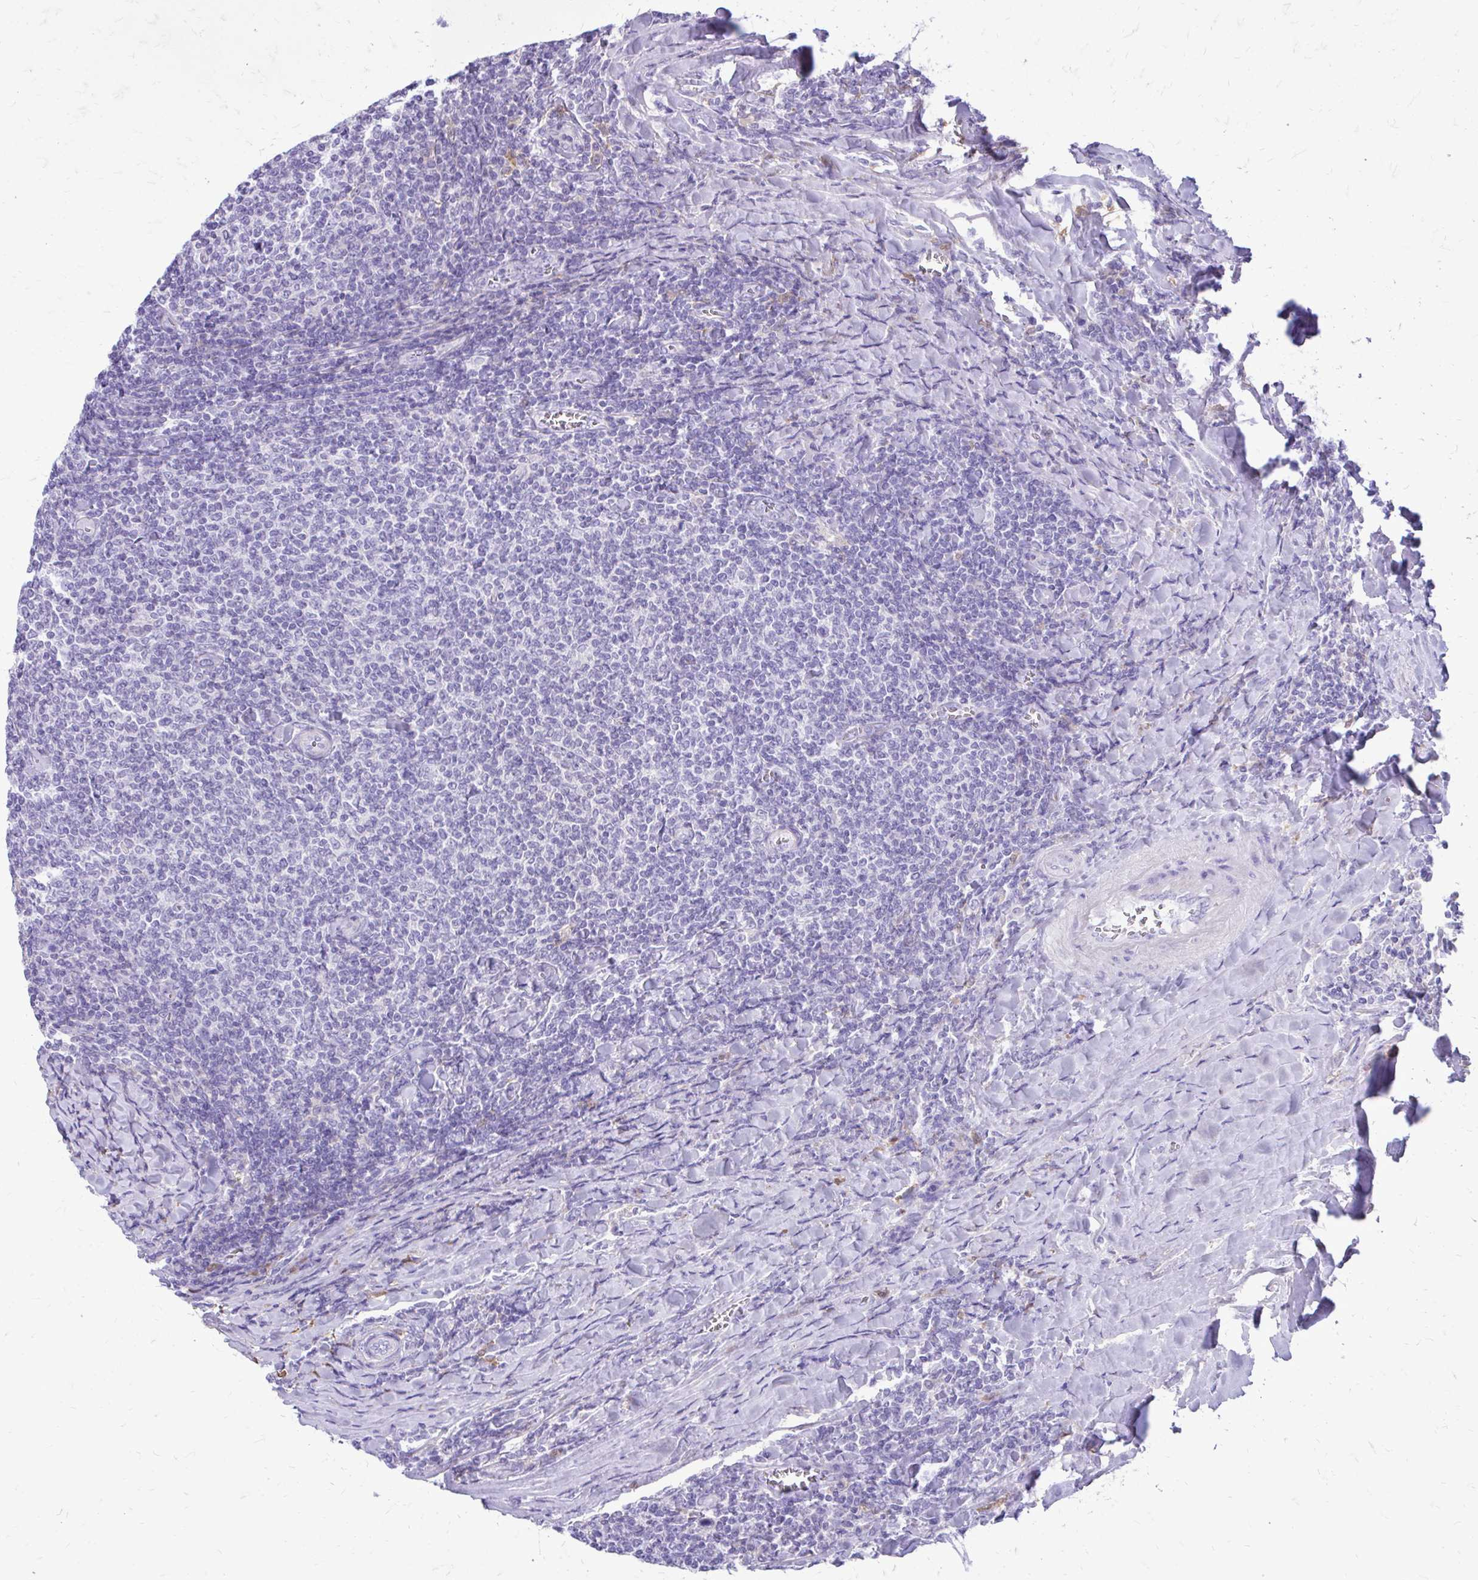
{"staining": {"intensity": "negative", "quantity": "none", "location": "none"}, "tissue": "lymphoma", "cell_type": "Tumor cells", "image_type": "cancer", "snomed": [{"axis": "morphology", "description": "Malignant lymphoma, non-Hodgkin's type, Low grade"}, {"axis": "topography", "description": "Lymph node"}], "caption": "IHC photomicrograph of low-grade malignant lymphoma, non-Hodgkin's type stained for a protein (brown), which reveals no expression in tumor cells.", "gene": "SIGLEC11", "patient": {"sex": "male", "age": 52}}